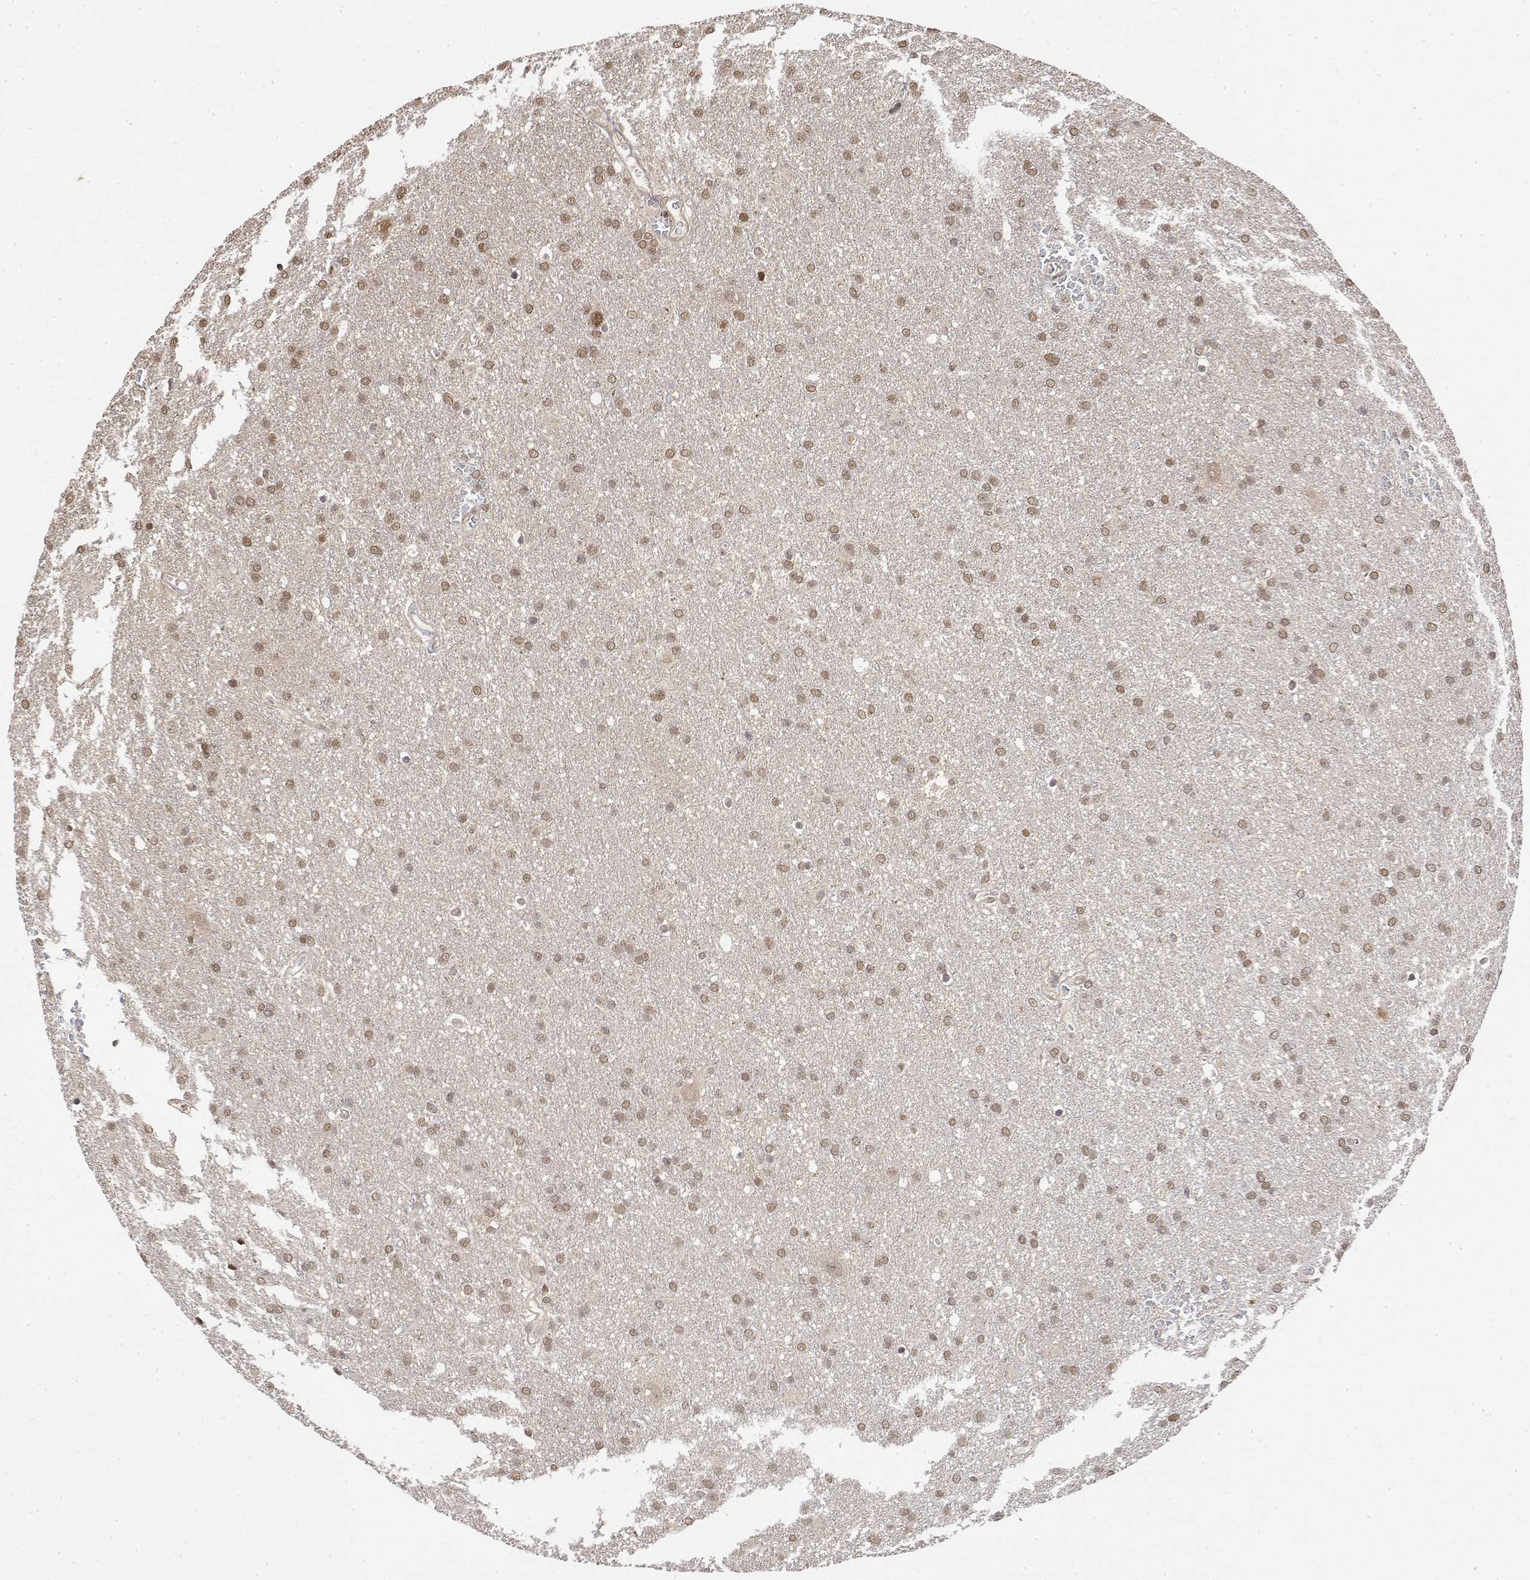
{"staining": {"intensity": "weak", "quantity": ">75%", "location": "nuclear"}, "tissue": "glioma", "cell_type": "Tumor cells", "image_type": "cancer", "snomed": [{"axis": "morphology", "description": "Glioma, malignant, Low grade"}, {"axis": "topography", "description": "Brain"}], "caption": "Human malignant glioma (low-grade) stained with a protein marker shows weak staining in tumor cells.", "gene": "TPI1", "patient": {"sex": "male", "age": 66}}